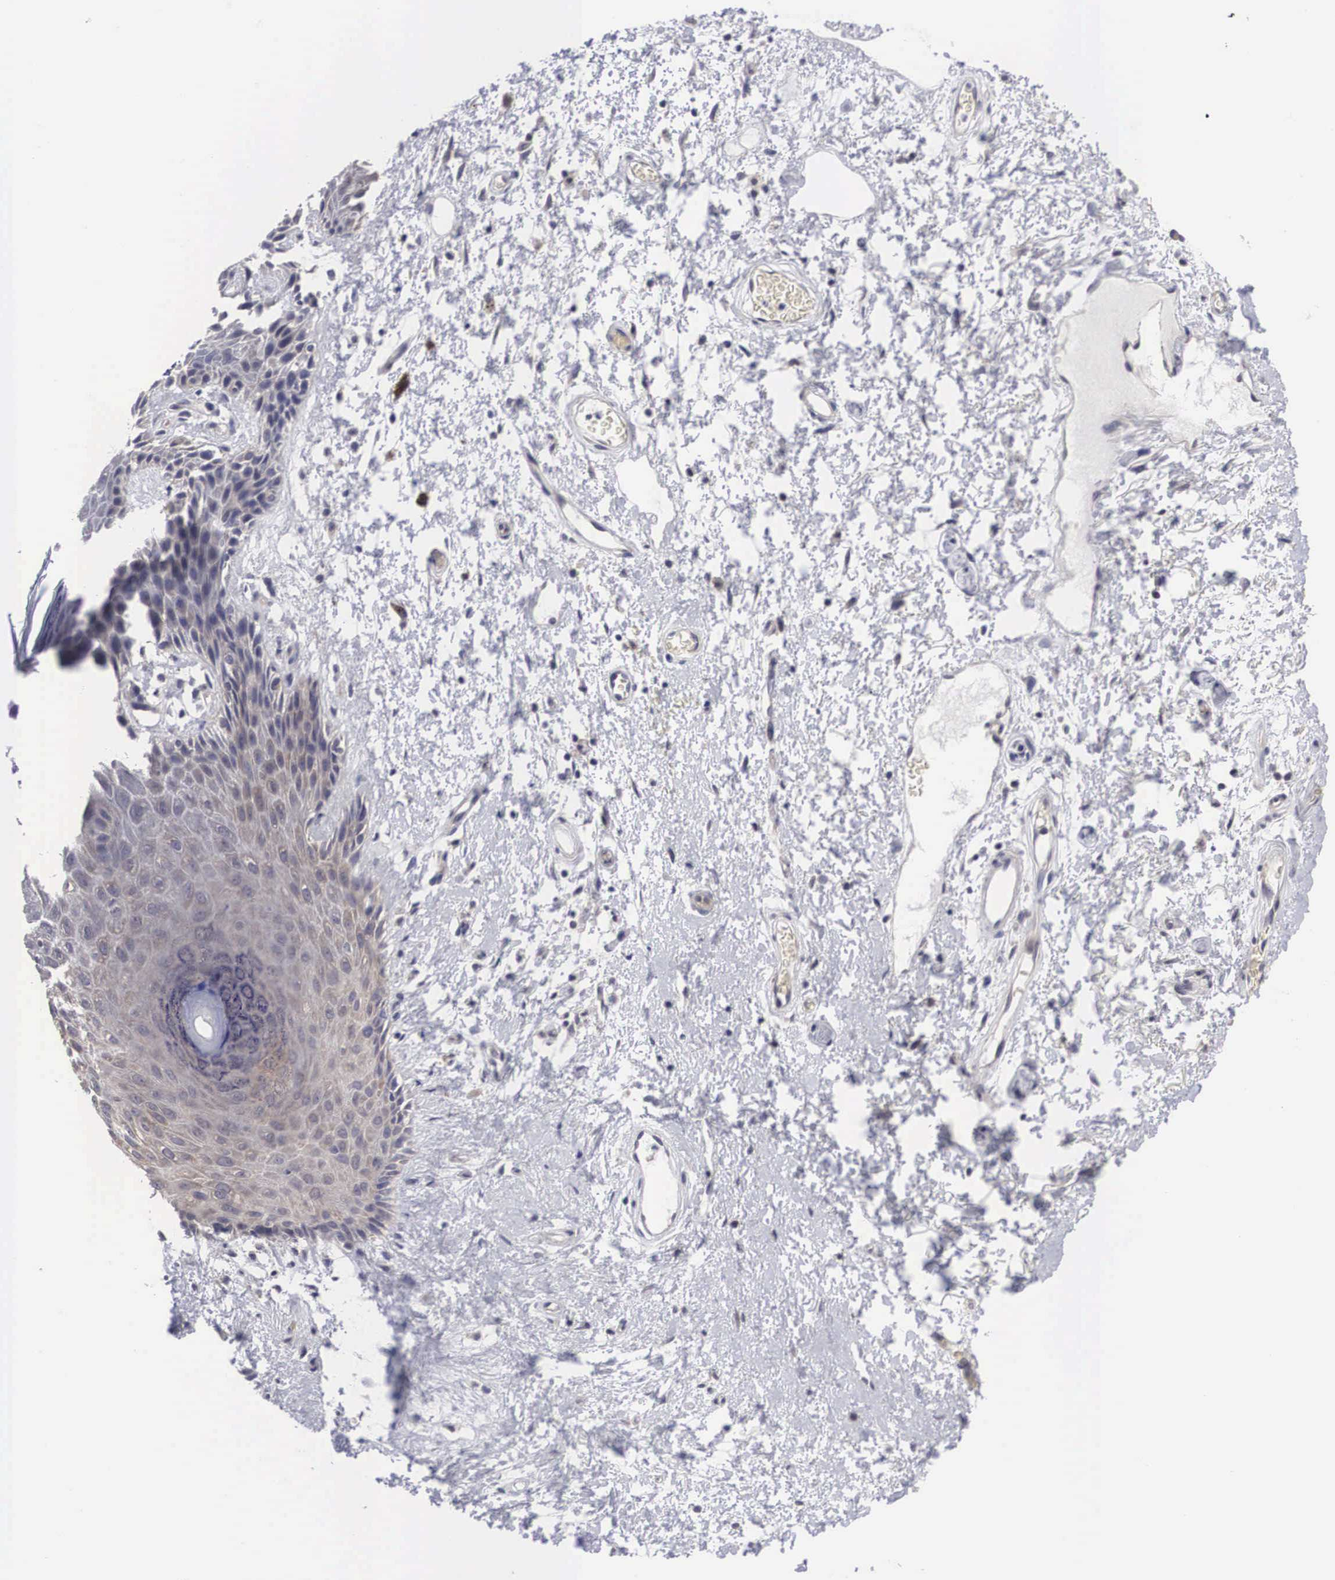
{"staining": {"intensity": "moderate", "quantity": "25%-75%", "location": "cytoplasmic/membranous"}, "tissue": "skin", "cell_type": "Epidermal cells", "image_type": "normal", "snomed": [{"axis": "morphology", "description": "Normal tissue, NOS"}, {"axis": "topography", "description": "Anal"}, {"axis": "topography", "description": "Peripheral nerve tissue"}], "caption": "This is a photomicrograph of immunohistochemistry staining of unremarkable skin, which shows moderate expression in the cytoplasmic/membranous of epidermal cells.", "gene": "OTX2", "patient": {"sex": "female", "age": 46}}